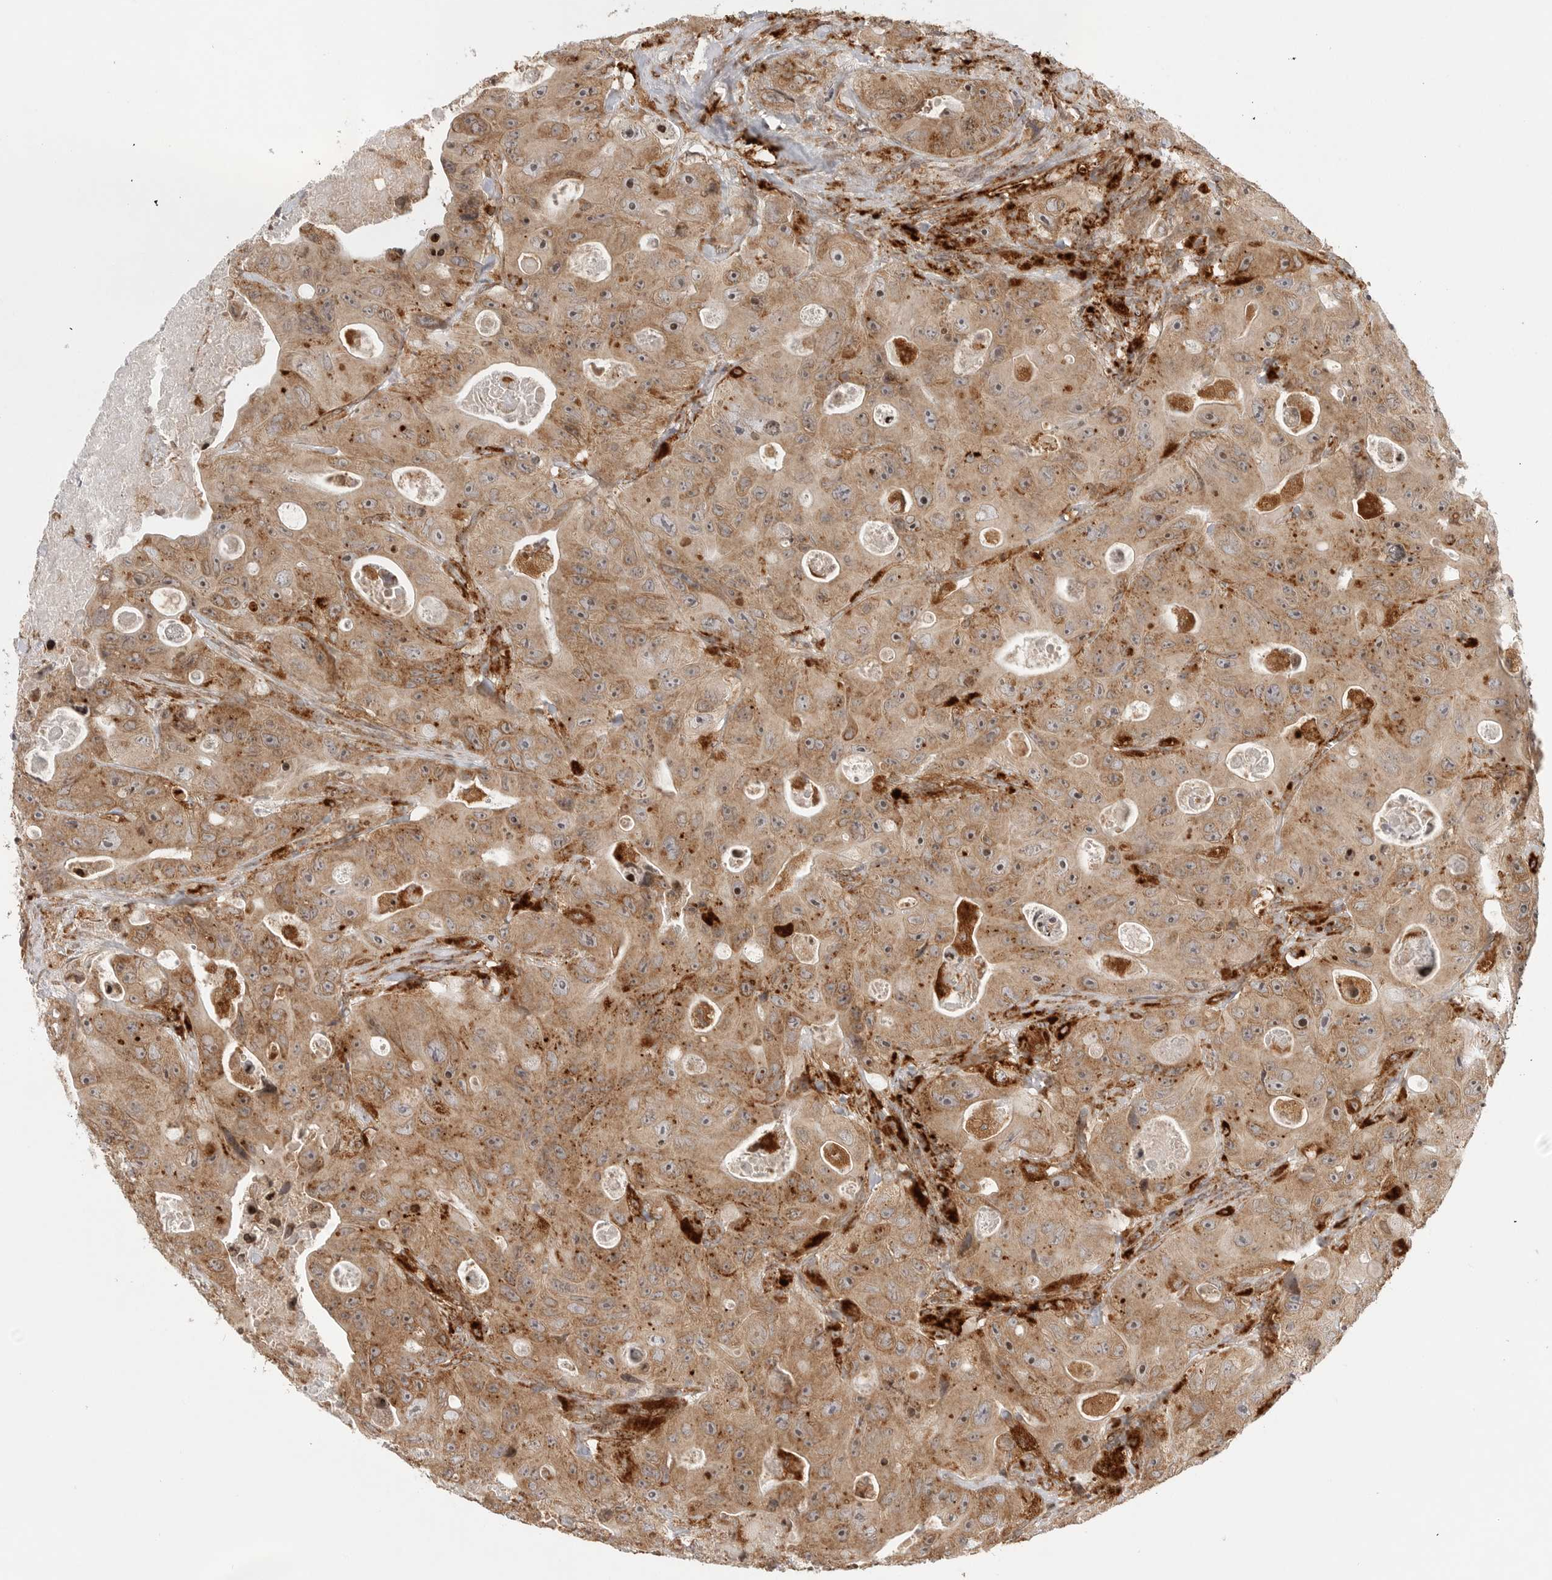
{"staining": {"intensity": "moderate", "quantity": ">75%", "location": "cytoplasmic/membranous"}, "tissue": "colorectal cancer", "cell_type": "Tumor cells", "image_type": "cancer", "snomed": [{"axis": "morphology", "description": "Adenocarcinoma, NOS"}, {"axis": "topography", "description": "Colon"}], "caption": "Immunohistochemical staining of colorectal cancer (adenocarcinoma) reveals medium levels of moderate cytoplasmic/membranous protein expression in approximately >75% of tumor cells. The staining is performed using DAB (3,3'-diaminobenzidine) brown chromogen to label protein expression. The nuclei are counter-stained blue using hematoxylin.", "gene": "IDUA", "patient": {"sex": "female", "age": 46}}